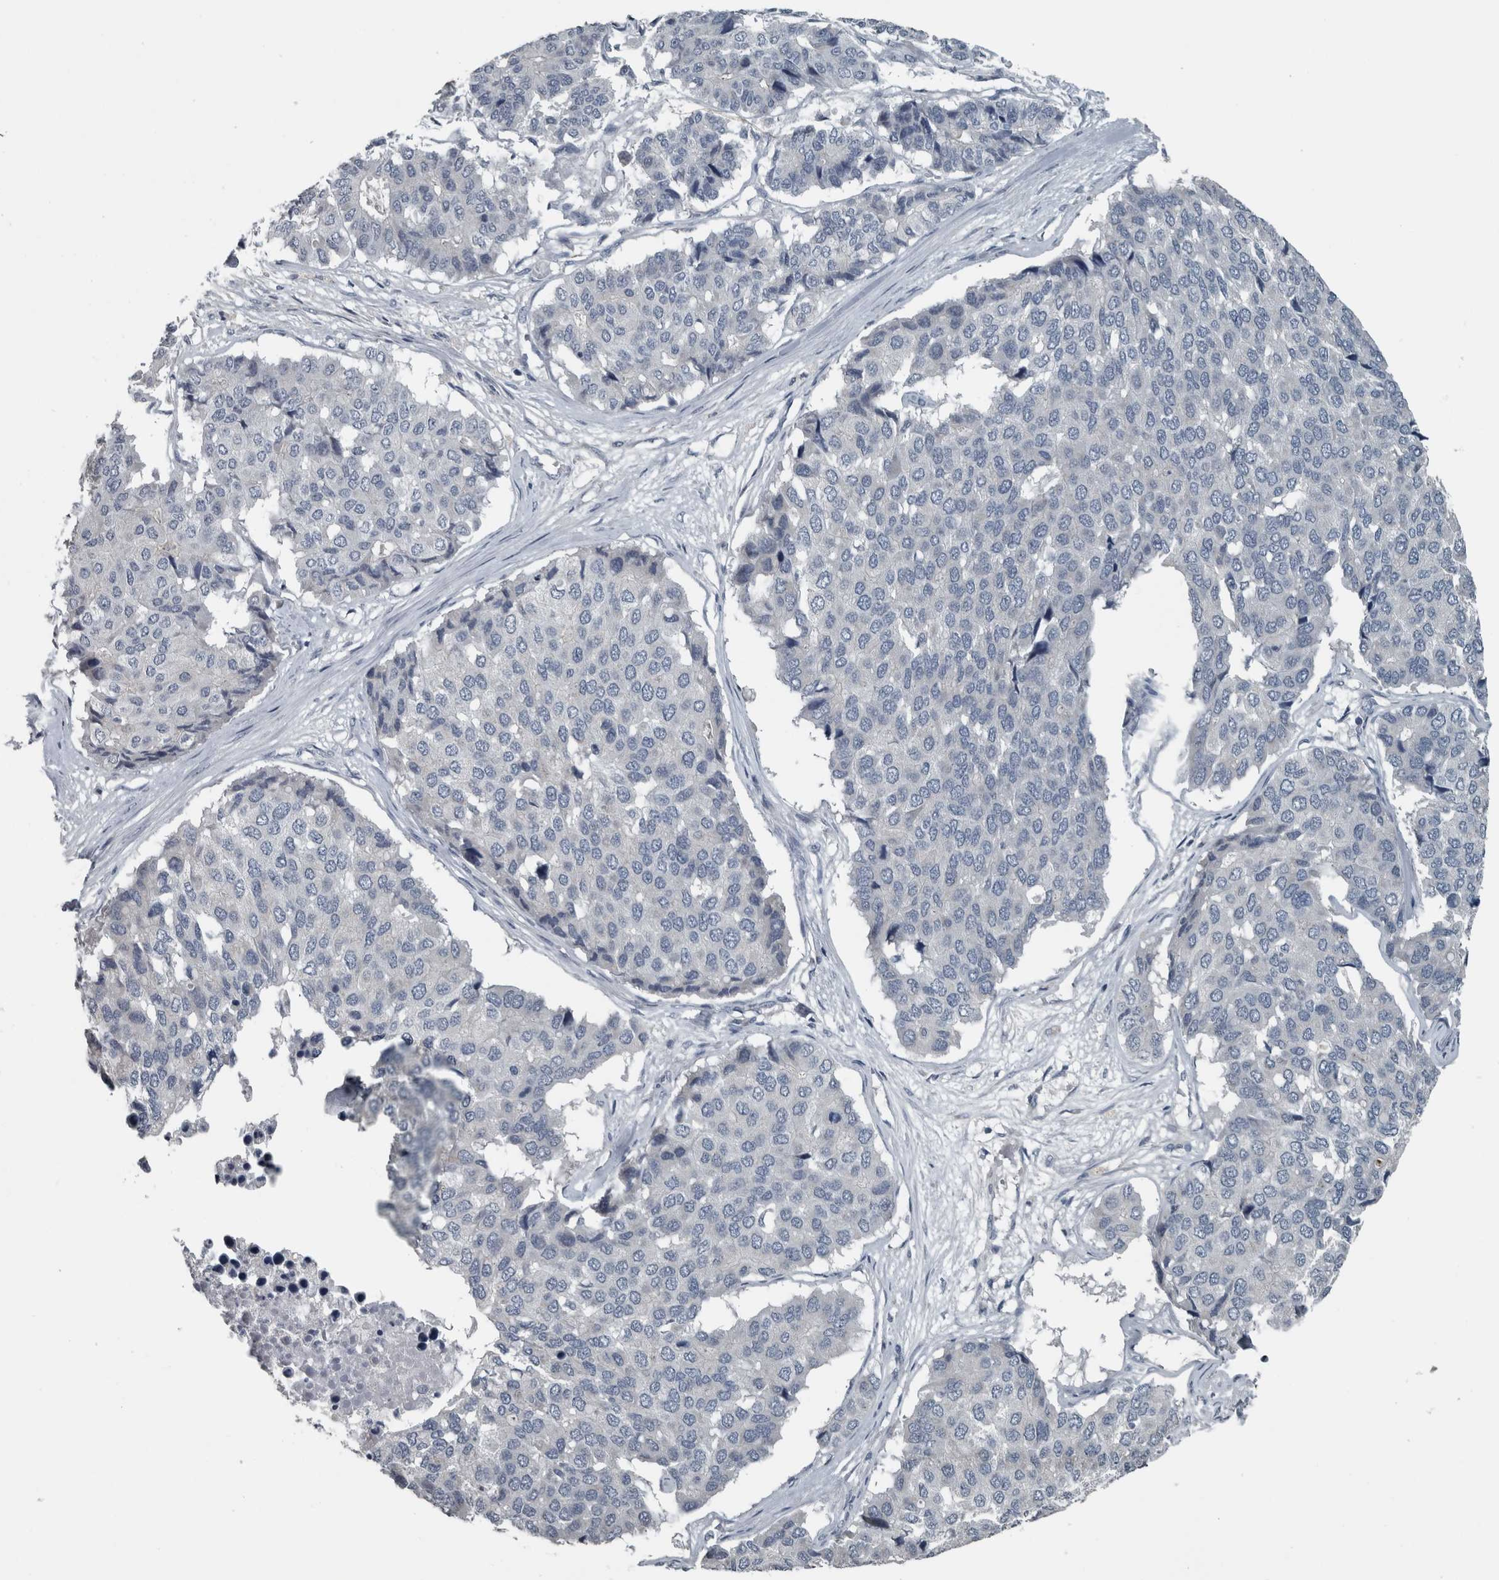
{"staining": {"intensity": "negative", "quantity": "none", "location": "none"}, "tissue": "pancreatic cancer", "cell_type": "Tumor cells", "image_type": "cancer", "snomed": [{"axis": "morphology", "description": "Adenocarcinoma, NOS"}, {"axis": "topography", "description": "Pancreas"}], "caption": "High magnification brightfield microscopy of adenocarcinoma (pancreatic) stained with DAB (3,3'-diaminobenzidine) (brown) and counterstained with hematoxylin (blue): tumor cells show no significant staining.", "gene": "KRT20", "patient": {"sex": "male", "age": 50}}